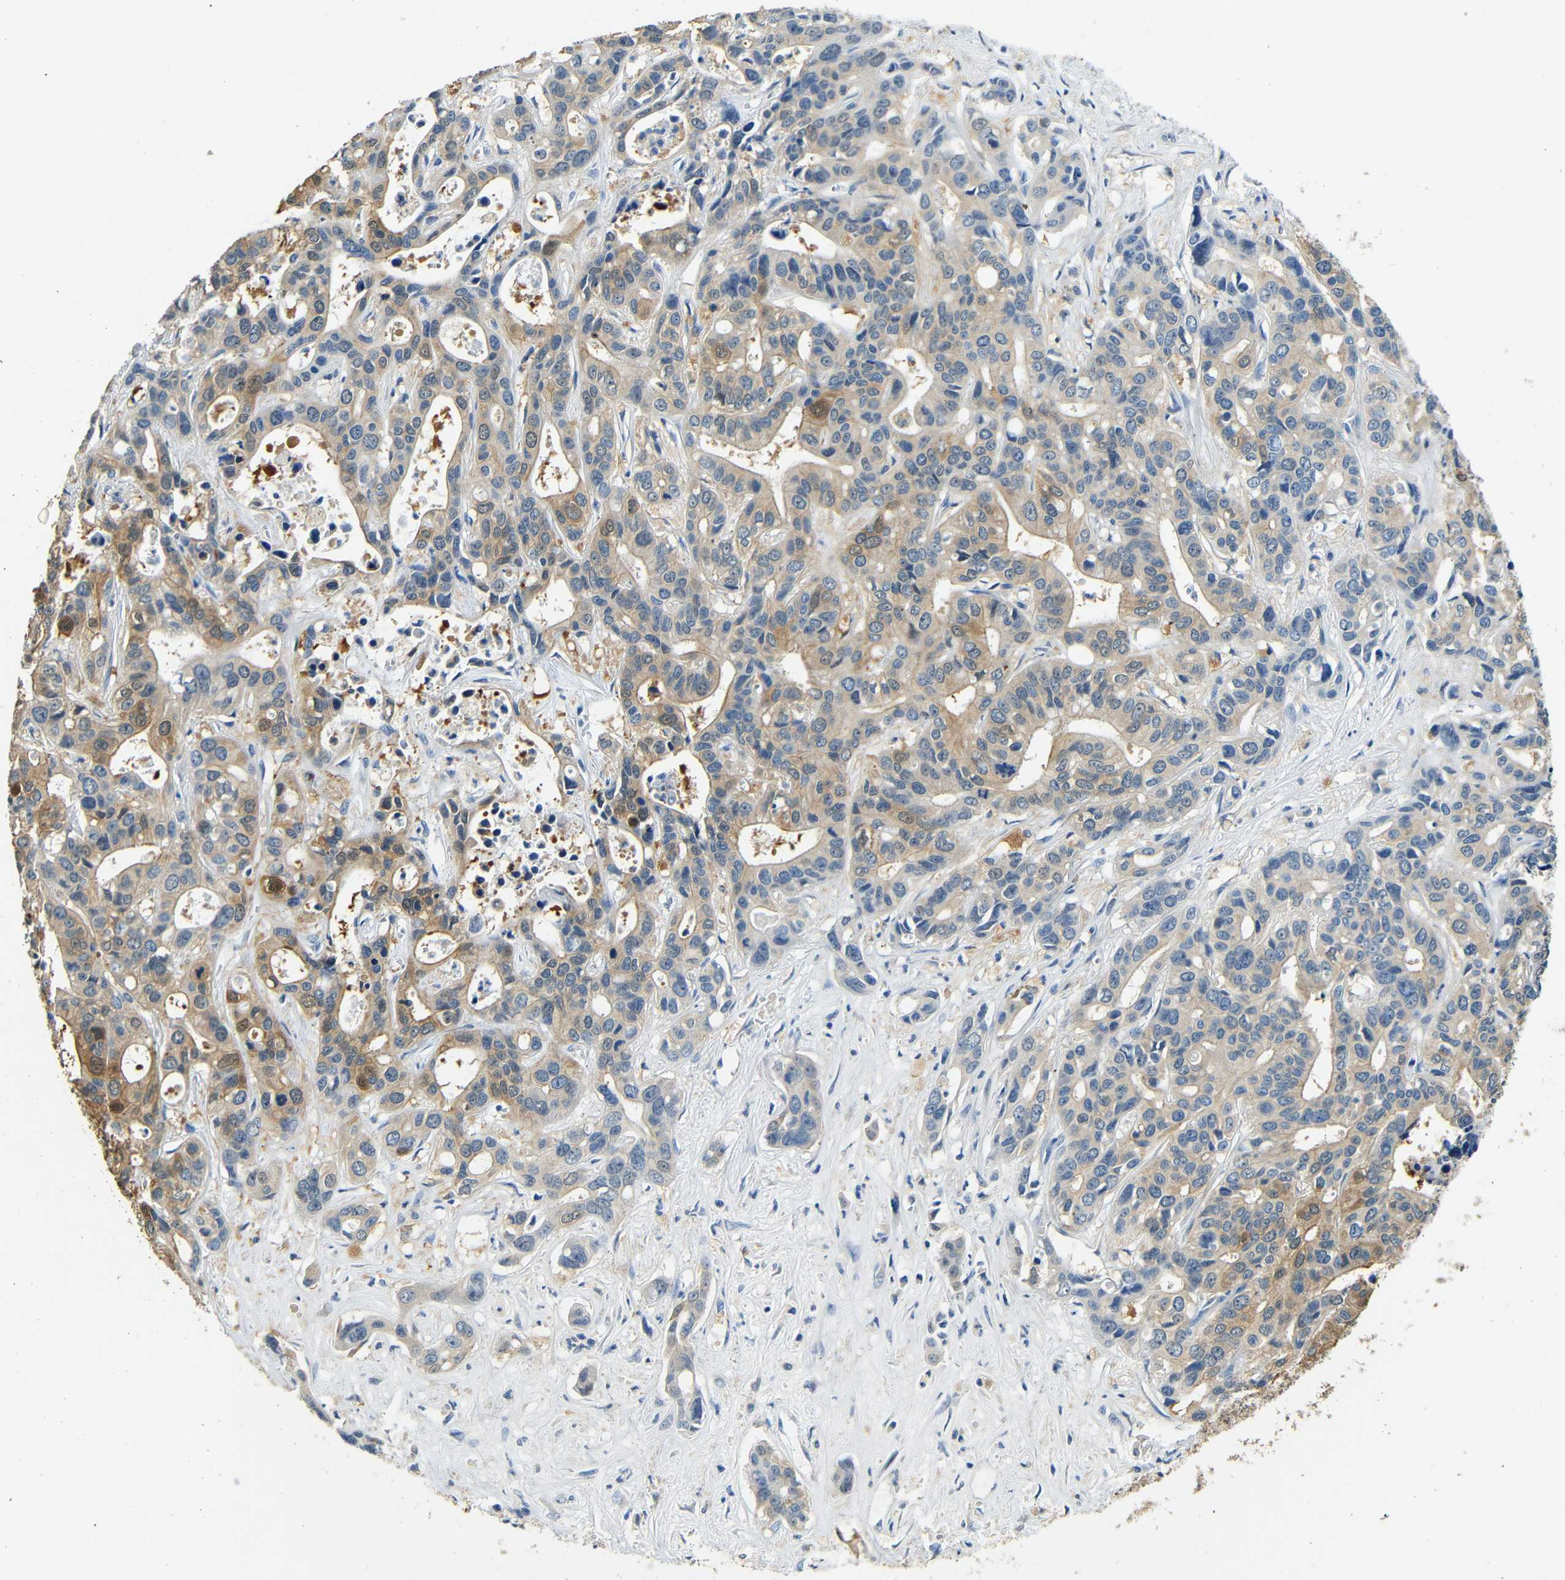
{"staining": {"intensity": "moderate", "quantity": "<25%", "location": "cytoplasmic/membranous"}, "tissue": "liver cancer", "cell_type": "Tumor cells", "image_type": "cancer", "snomed": [{"axis": "morphology", "description": "Cholangiocarcinoma"}, {"axis": "topography", "description": "Liver"}], "caption": "Immunohistochemistry (IHC) histopathology image of neoplastic tissue: liver cancer (cholangiocarcinoma) stained using immunohistochemistry (IHC) shows low levels of moderate protein expression localized specifically in the cytoplasmic/membranous of tumor cells, appearing as a cytoplasmic/membranous brown color.", "gene": "FMO5", "patient": {"sex": "female", "age": 65}}